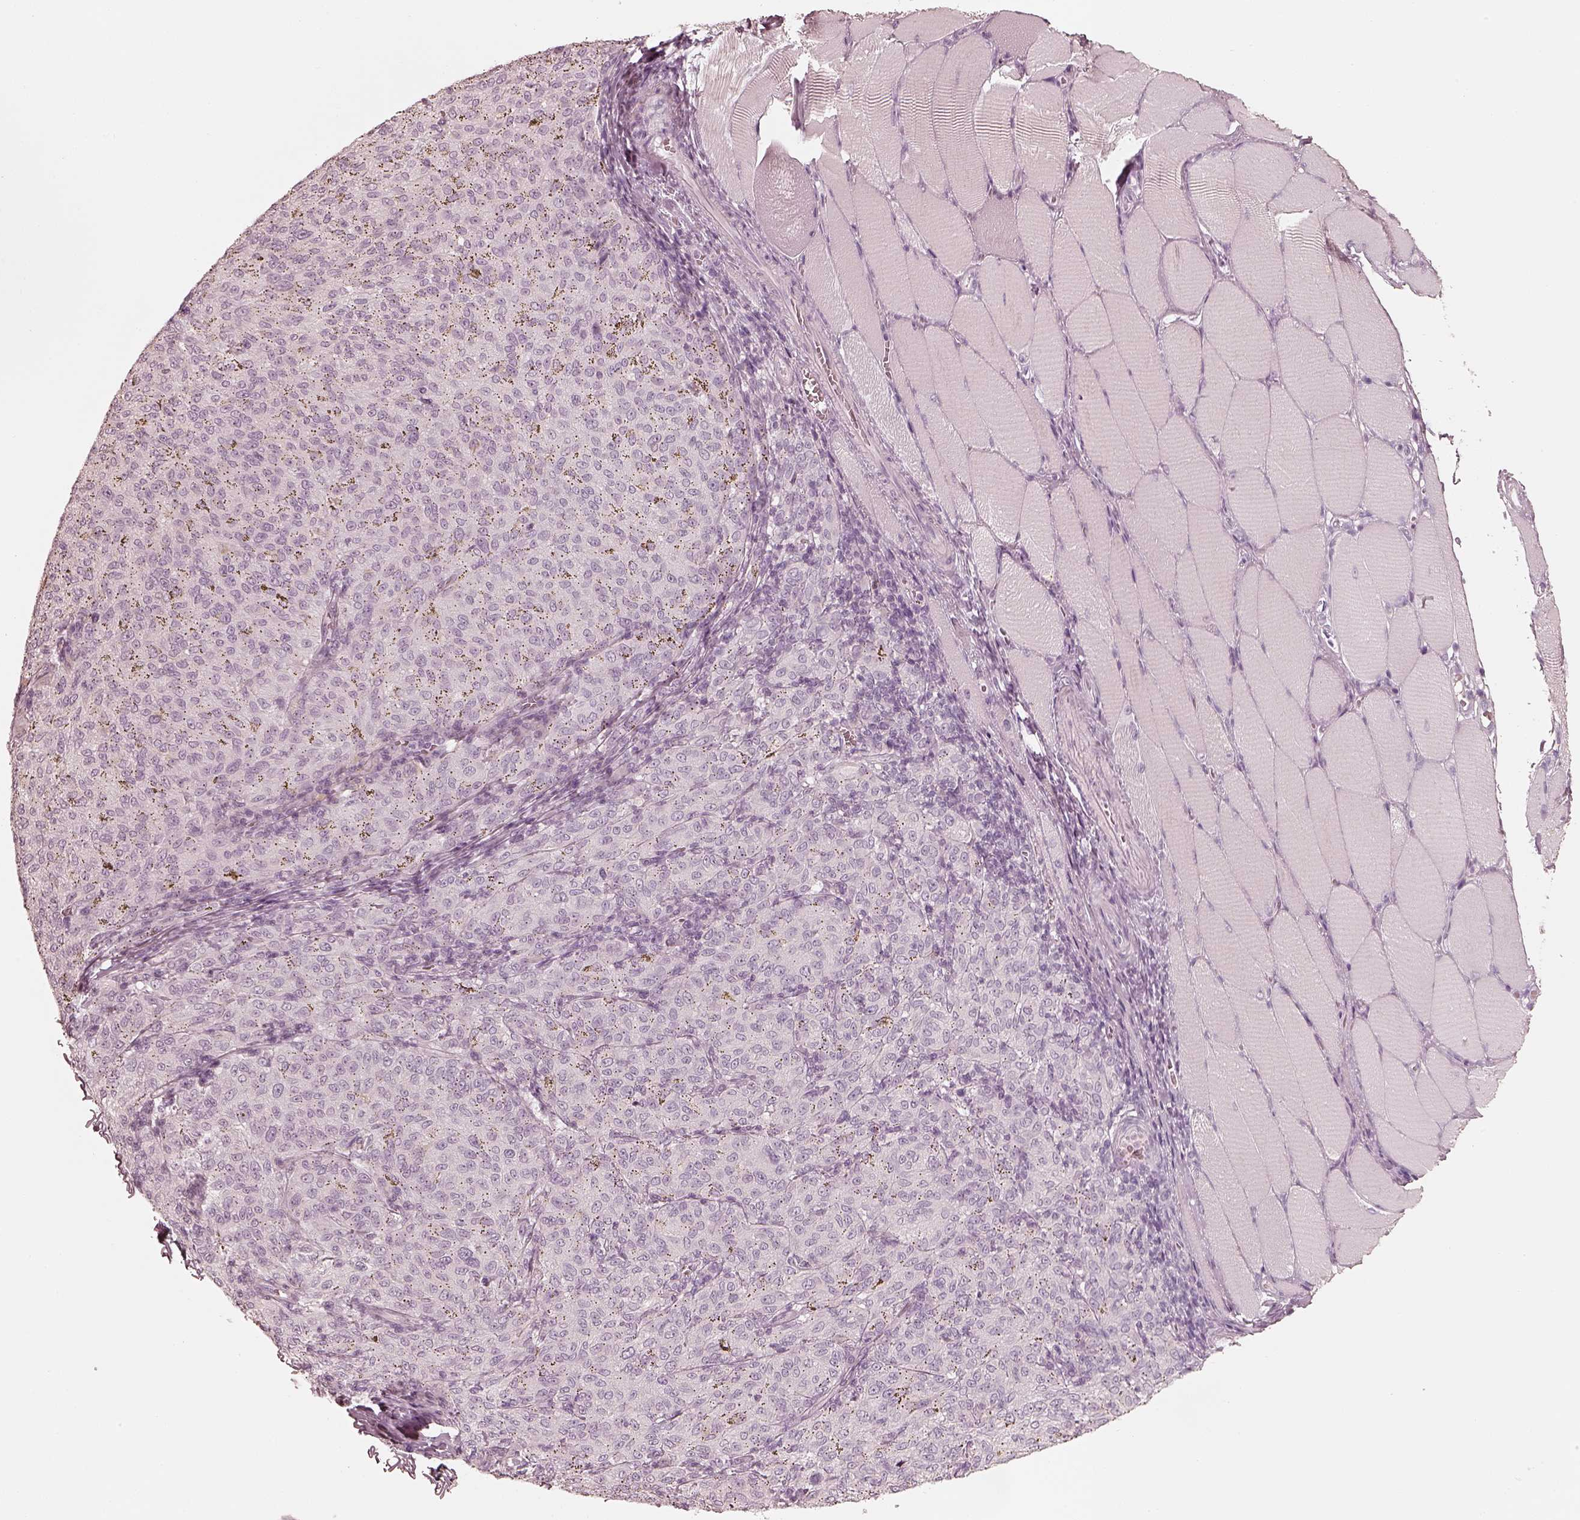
{"staining": {"intensity": "negative", "quantity": "none", "location": "none"}, "tissue": "melanoma", "cell_type": "Tumor cells", "image_type": "cancer", "snomed": [{"axis": "morphology", "description": "Malignant melanoma, NOS"}, {"axis": "topography", "description": "Skin"}], "caption": "Tumor cells are negative for protein expression in human malignant melanoma.", "gene": "KRT82", "patient": {"sex": "female", "age": 72}}